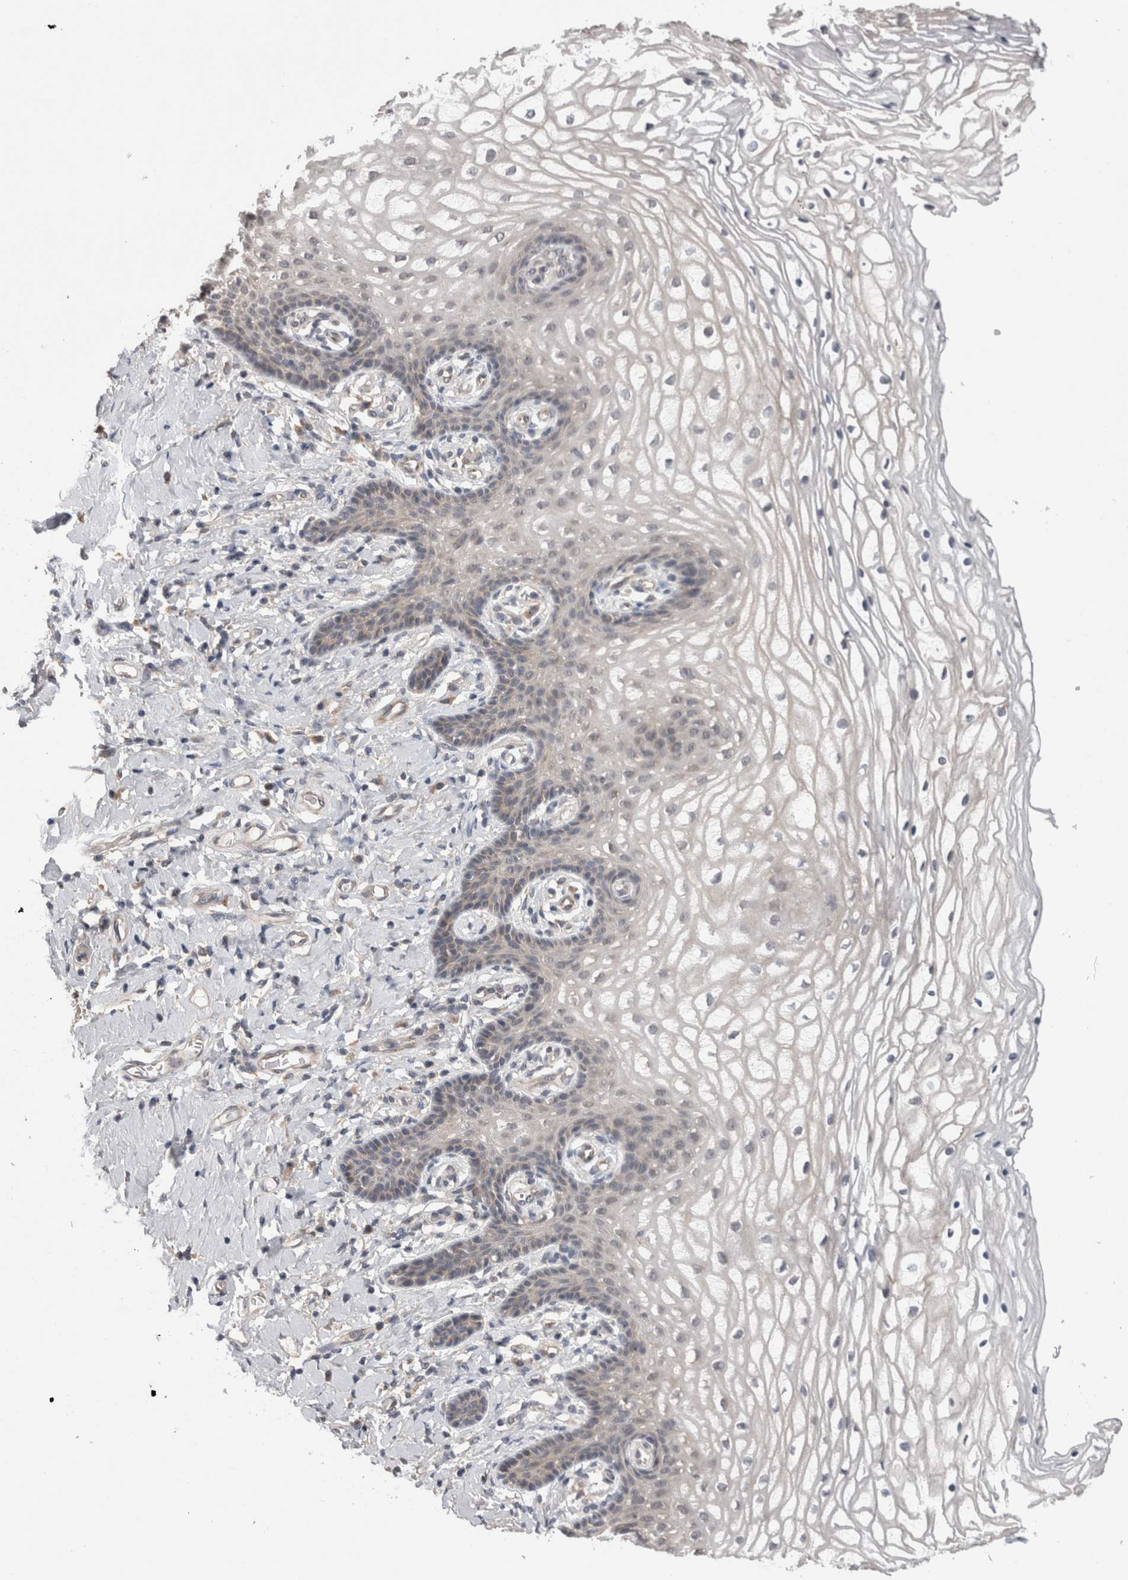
{"staining": {"intensity": "negative", "quantity": "none", "location": "none"}, "tissue": "vagina", "cell_type": "Squamous epithelial cells", "image_type": "normal", "snomed": [{"axis": "morphology", "description": "Normal tissue, NOS"}, {"axis": "topography", "description": "Vagina"}], "caption": "Image shows no significant protein expression in squamous epithelial cells of unremarkable vagina. The staining is performed using DAB brown chromogen with nuclei counter-stained in using hematoxylin.", "gene": "DCTN6", "patient": {"sex": "female", "age": 60}}